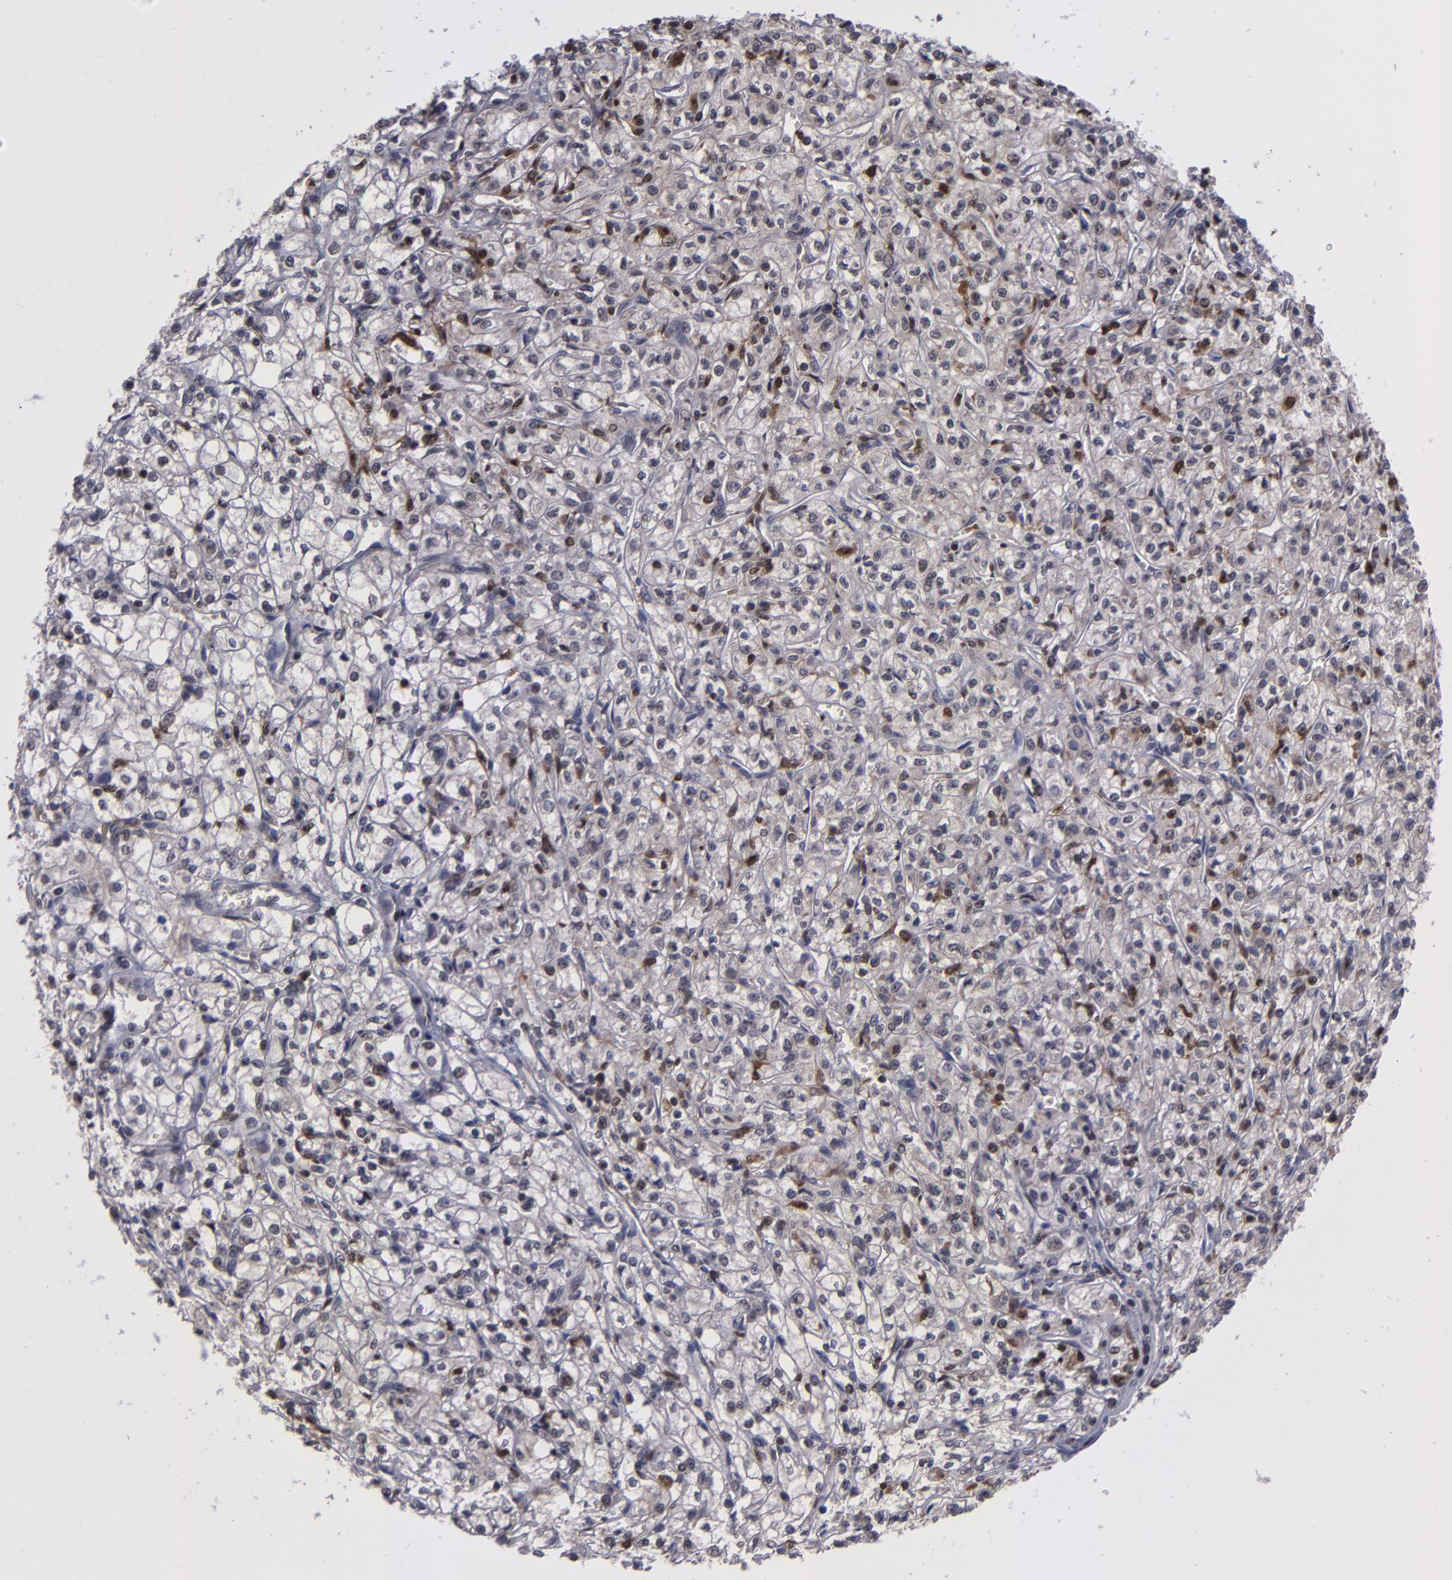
{"staining": {"intensity": "weak", "quantity": "<25%", "location": "cytoplasmic/membranous,nuclear"}, "tissue": "renal cancer", "cell_type": "Tumor cells", "image_type": "cancer", "snomed": [{"axis": "morphology", "description": "Adenocarcinoma, NOS"}, {"axis": "topography", "description": "Kidney"}], "caption": "Tumor cells show no significant positivity in adenocarcinoma (renal). (DAB (3,3'-diaminobenzidine) immunohistochemistry (IHC), high magnification).", "gene": "GRB2", "patient": {"sex": "male", "age": 61}}